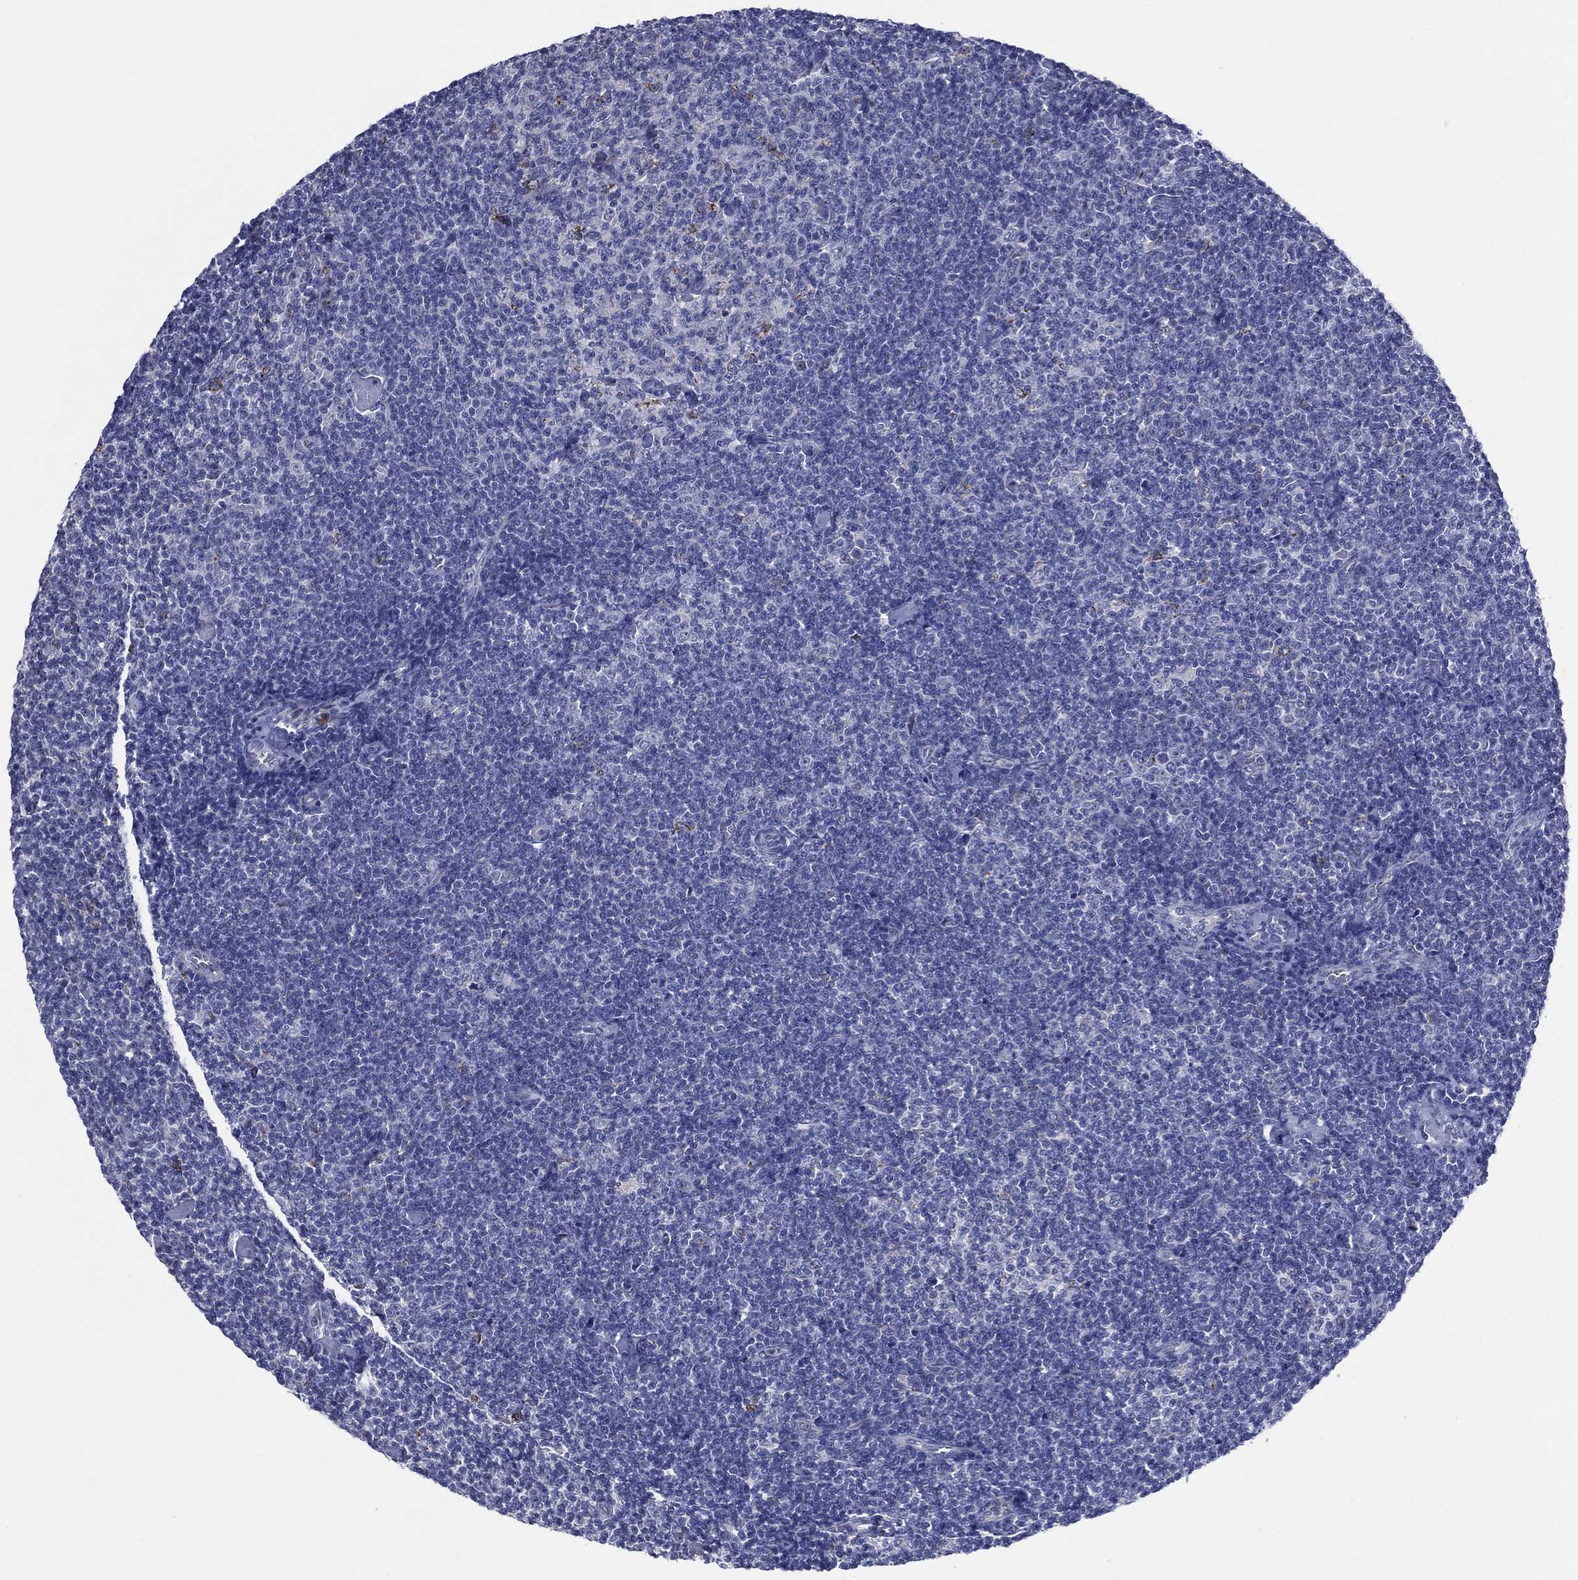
{"staining": {"intensity": "negative", "quantity": "none", "location": "none"}, "tissue": "lymphoma", "cell_type": "Tumor cells", "image_type": "cancer", "snomed": [{"axis": "morphology", "description": "Malignant lymphoma, non-Hodgkin's type, Low grade"}, {"axis": "topography", "description": "Lymph node"}], "caption": "Human lymphoma stained for a protein using immunohistochemistry displays no expression in tumor cells.", "gene": "AKAP3", "patient": {"sex": "male", "age": 81}}